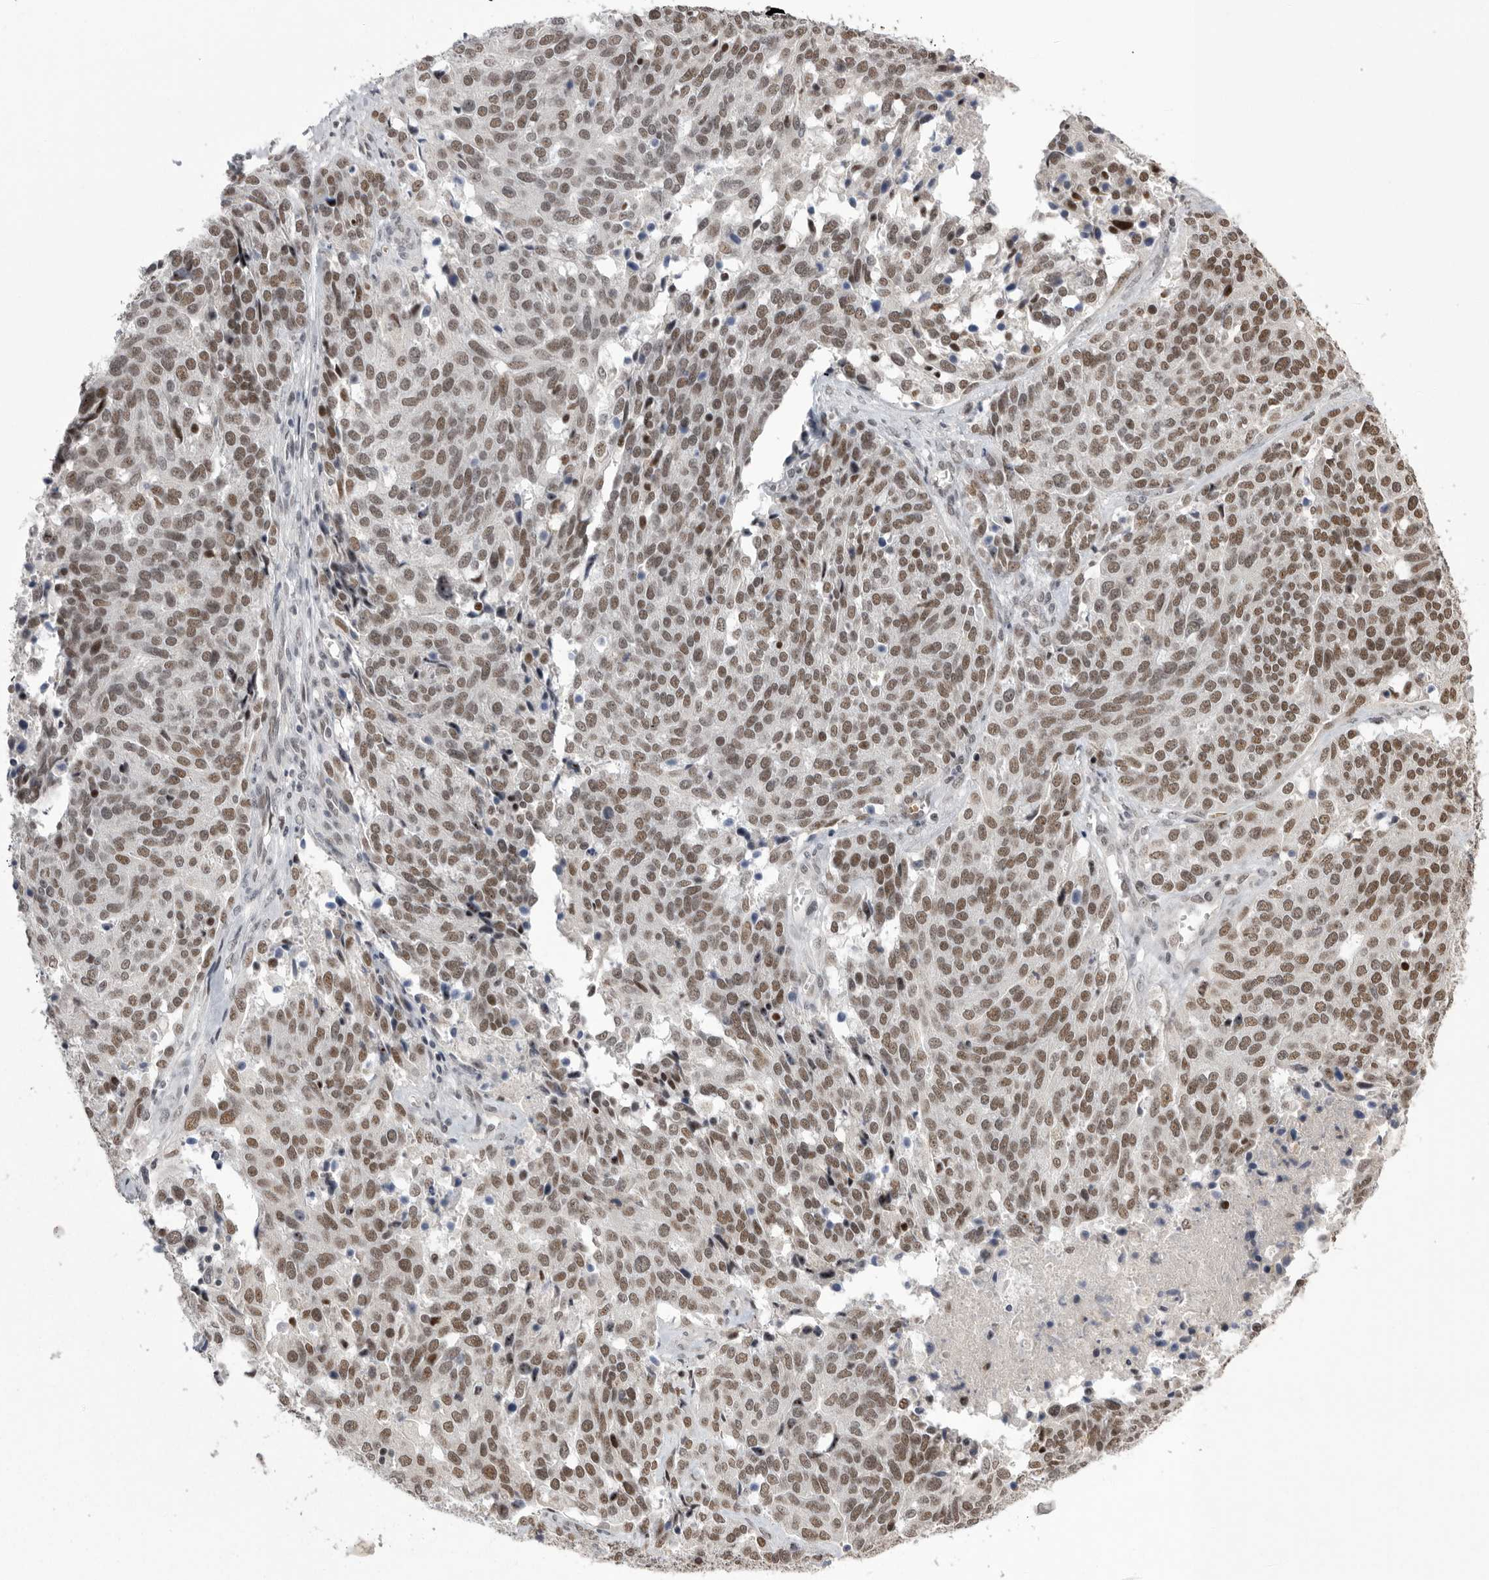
{"staining": {"intensity": "moderate", "quantity": ">75%", "location": "nuclear"}, "tissue": "ovarian cancer", "cell_type": "Tumor cells", "image_type": "cancer", "snomed": [{"axis": "morphology", "description": "Cystadenocarcinoma, serous, NOS"}, {"axis": "topography", "description": "Ovary"}], "caption": "Human serous cystadenocarcinoma (ovarian) stained with a protein marker demonstrates moderate staining in tumor cells.", "gene": "POU5F1", "patient": {"sex": "female", "age": 44}}